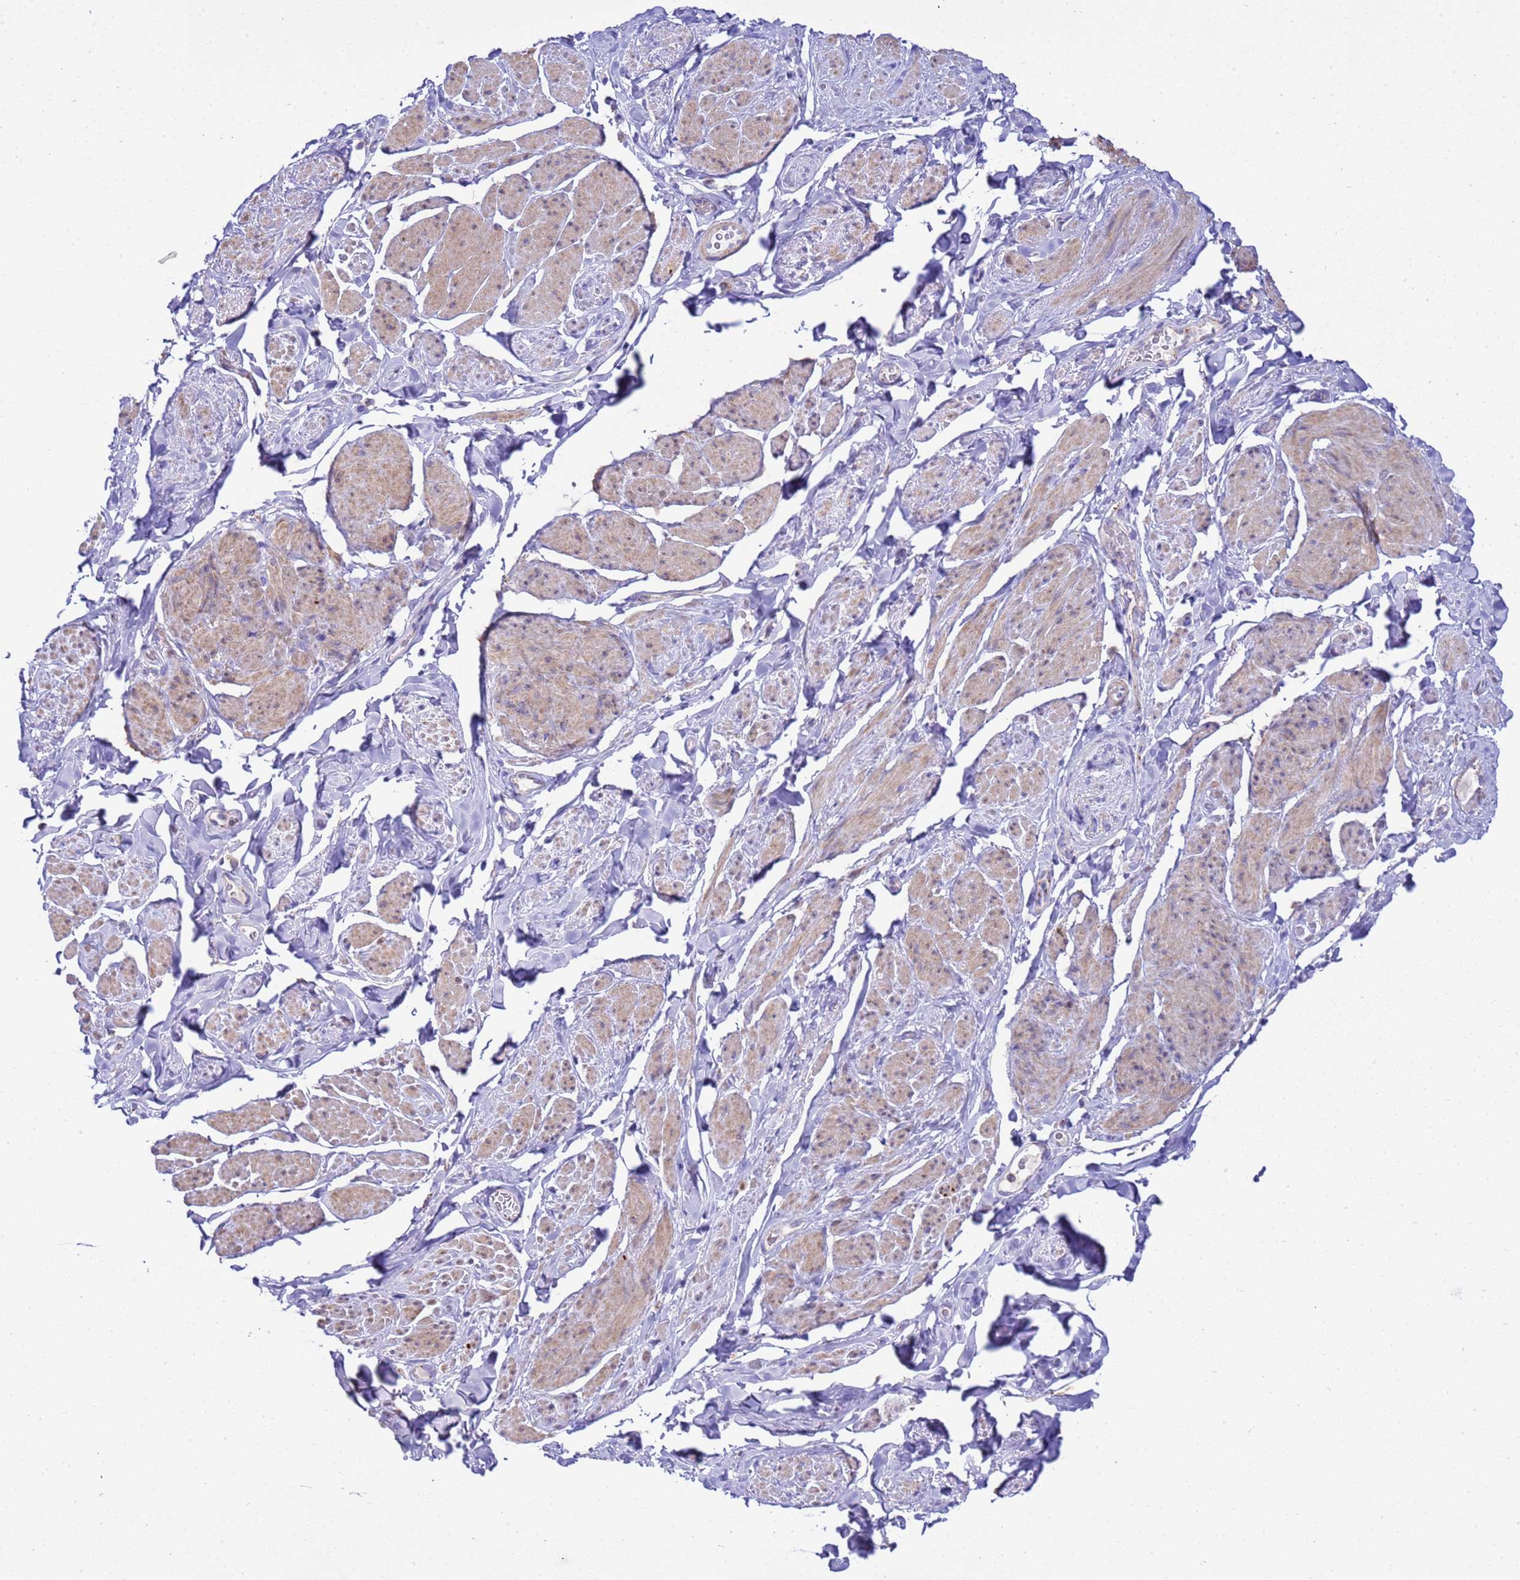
{"staining": {"intensity": "weak", "quantity": ">75%", "location": "cytoplasmic/membranous"}, "tissue": "smooth muscle", "cell_type": "Smooth muscle cells", "image_type": "normal", "snomed": [{"axis": "morphology", "description": "Normal tissue, NOS"}, {"axis": "topography", "description": "Smooth muscle"}, {"axis": "topography", "description": "Peripheral nerve tissue"}], "caption": "Brown immunohistochemical staining in unremarkable human smooth muscle reveals weak cytoplasmic/membranous positivity in about >75% of smooth muscle cells.", "gene": "RNF165", "patient": {"sex": "male", "age": 69}}